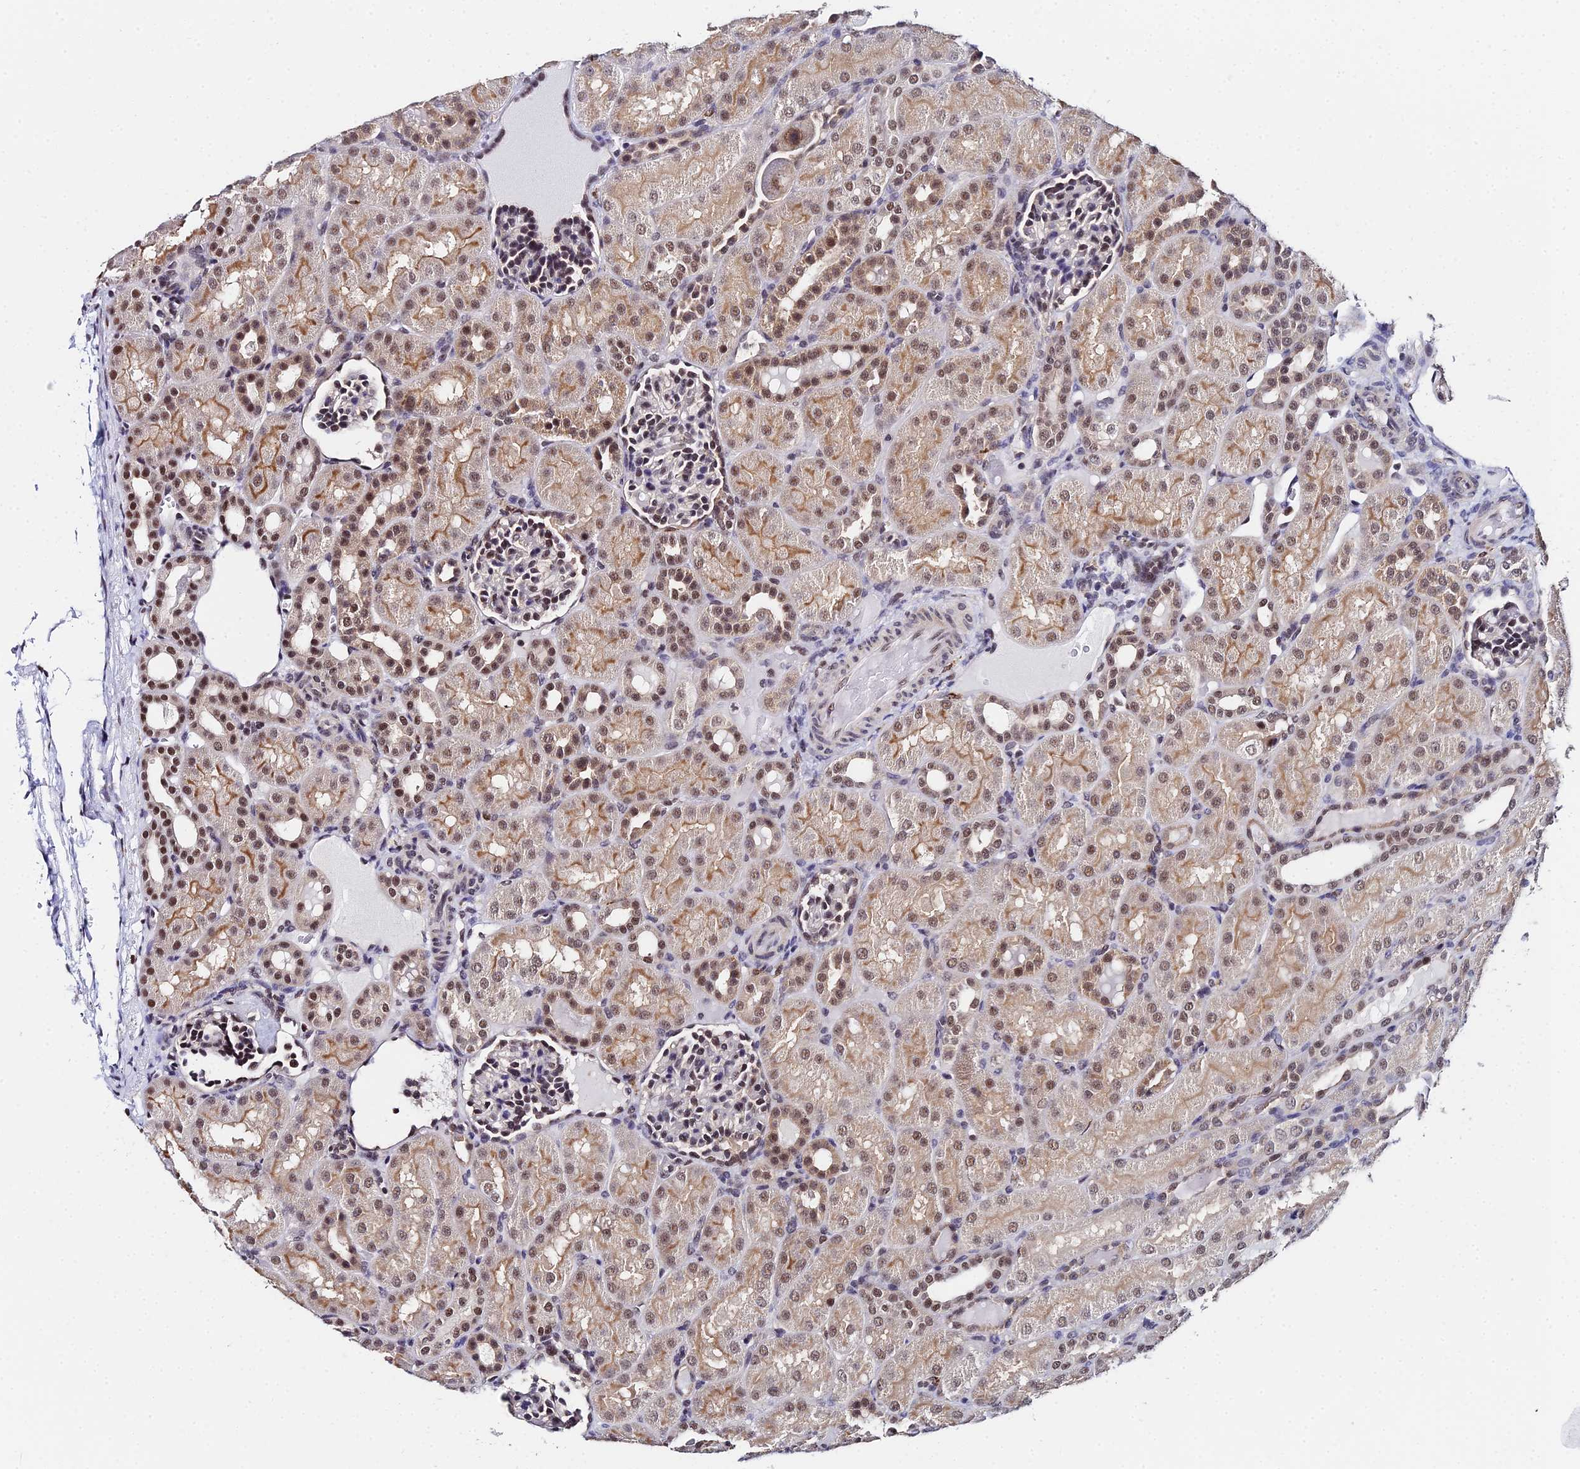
{"staining": {"intensity": "strong", "quantity": "25%-75%", "location": "nuclear"}, "tissue": "kidney", "cell_type": "Cells in glomeruli", "image_type": "normal", "snomed": [{"axis": "morphology", "description": "Normal tissue, NOS"}, {"axis": "topography", "description": "Kidney"}], "caption": "Protein positivity by IHC demonstrates strong nuclear positivity in about 25%-75% of cells in glomeruli in benign kidney.", "gene": "MAGOHB", "patient": {"sex": "male", "age": 1}}